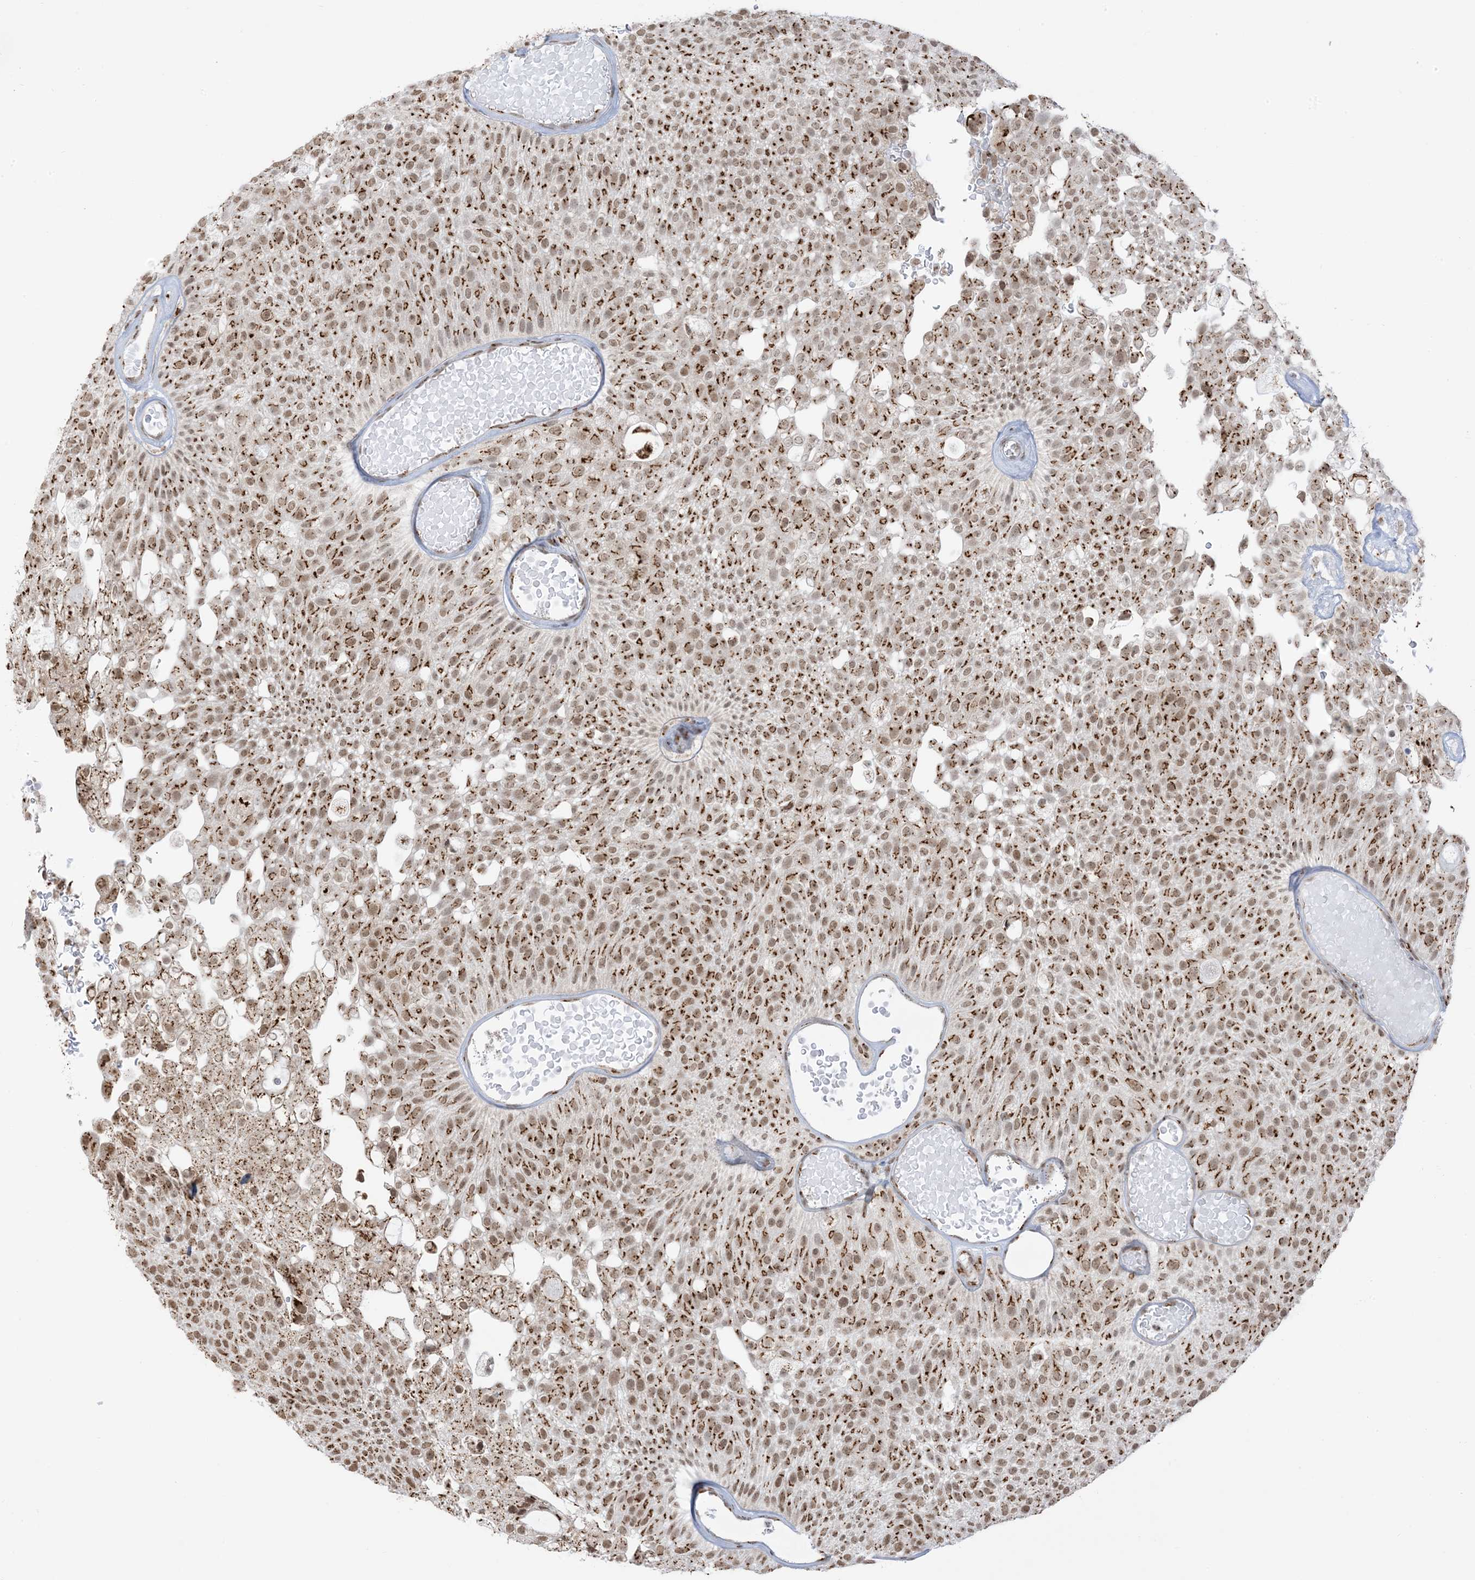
{"staining": {"intensity": "moderate", "quantity": ">75%", "location": "cytoplasmic/membranous,nuclear"}, "tissue": "urothelial cancer", "cell_type": "Tumor cells", "image_type": "cancer", "snomed": [{"axis": "morphology", "description": "Urothelial carcinoma, Low grade"}, {"axis": "topography", "description": "Urinary bladder"}], "caption": "Moderate cytoplasmic/membranous and nuclear positivity for a protein is identified in approximately >75% of tumor cells of urothelial cancer using IHC.", "gene": "GPR107", "patient": {"sex": "male", "age": 78}}